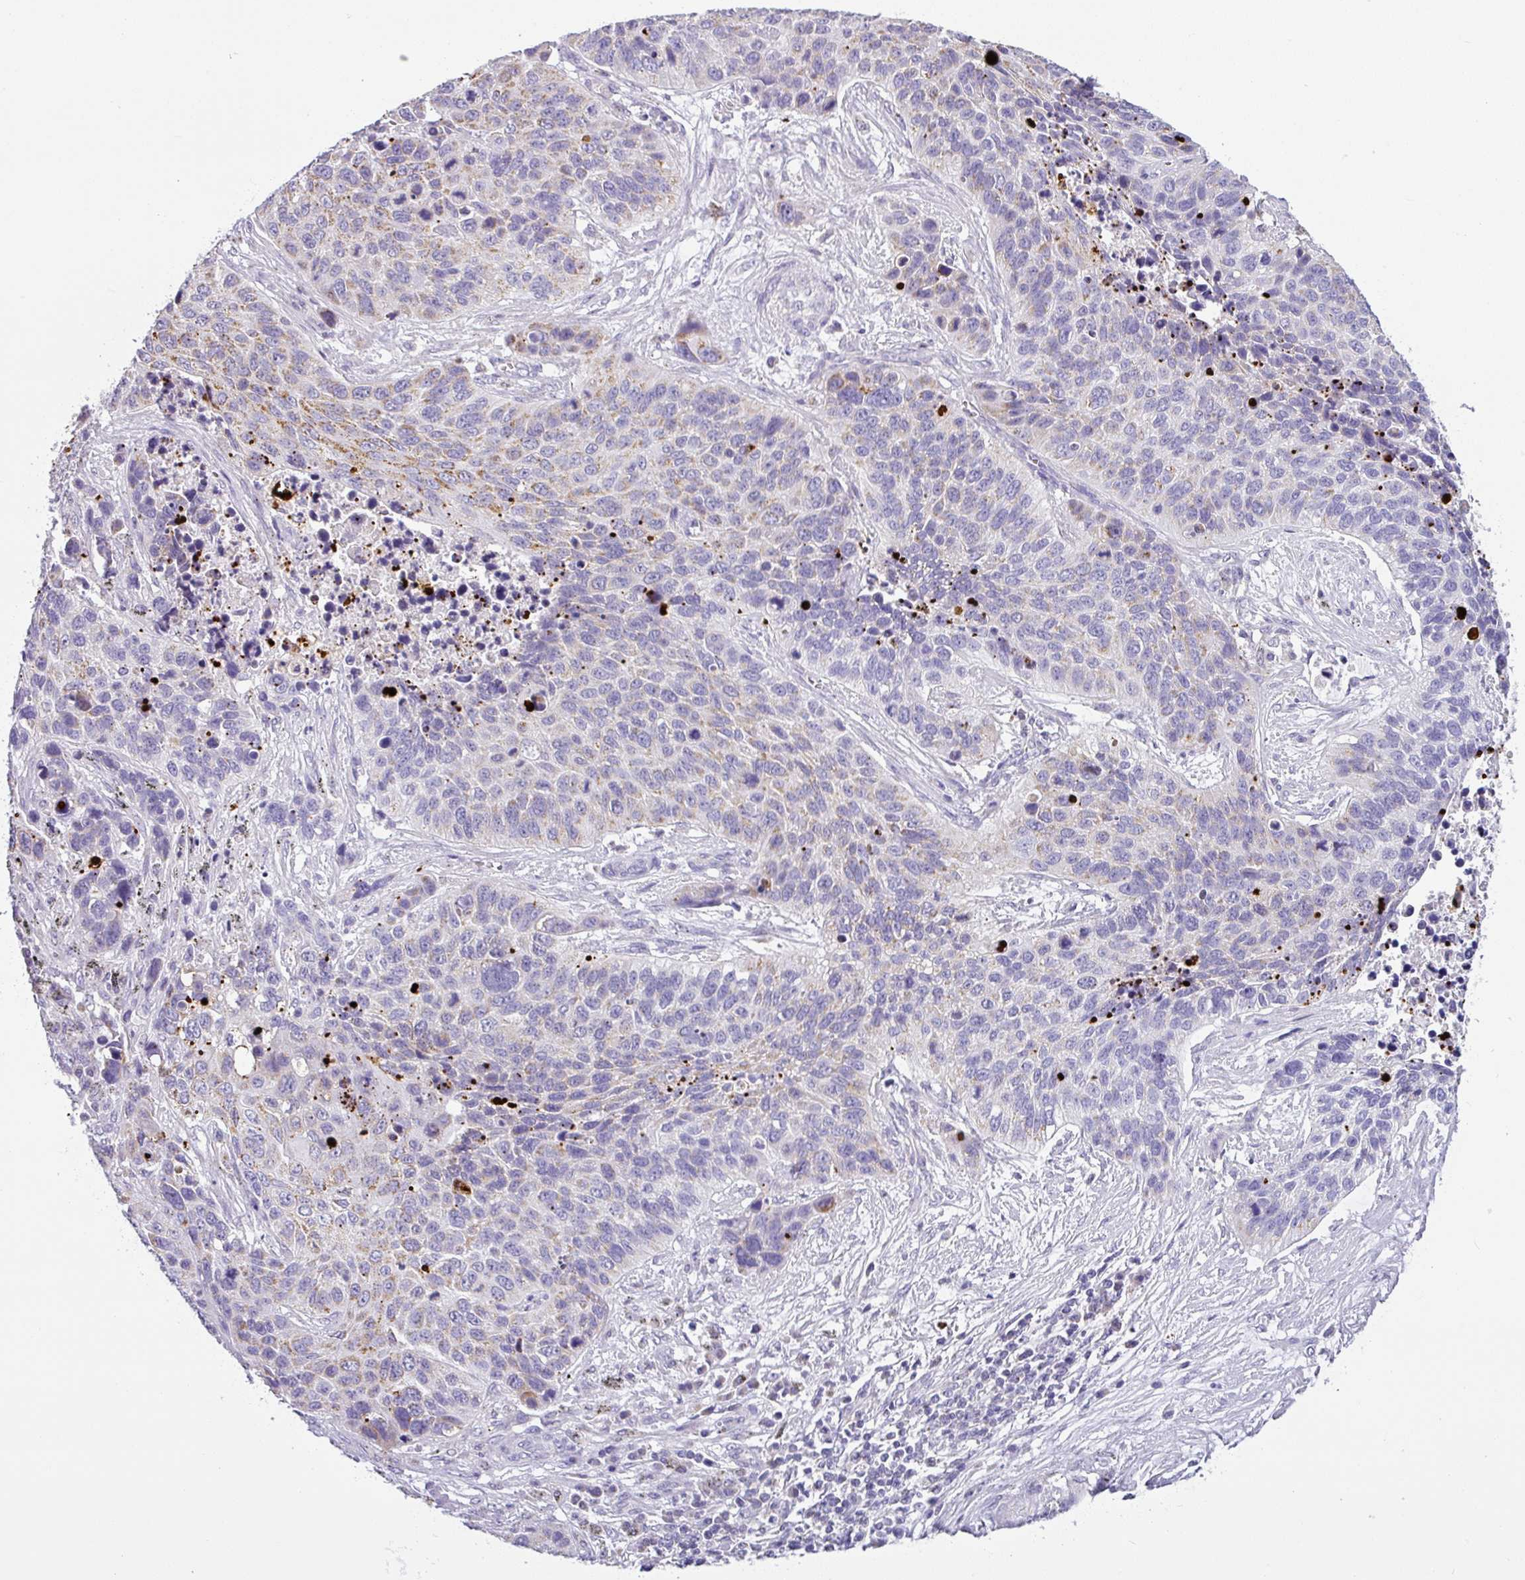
{"staining": {"intensity": "weak", "quantity": "<25%", "location": "cytoplasmic/membranous"}, "tissue": "lung cancer", "cell_type": "Tumor cells", "image_type": "cancer", "snomed": [{"axis": "morphology", "description": "Squamous cell carcinoma, NOS"}, {"axis": "topography", "description": "Lung"}], "caption": "The immunohistochemistry (IHC) micrograph has no significant staining in tumor cells of lung cancer tissue.", "gene": "HMCN2", "patient": {"sex": "male", "age": 62}}